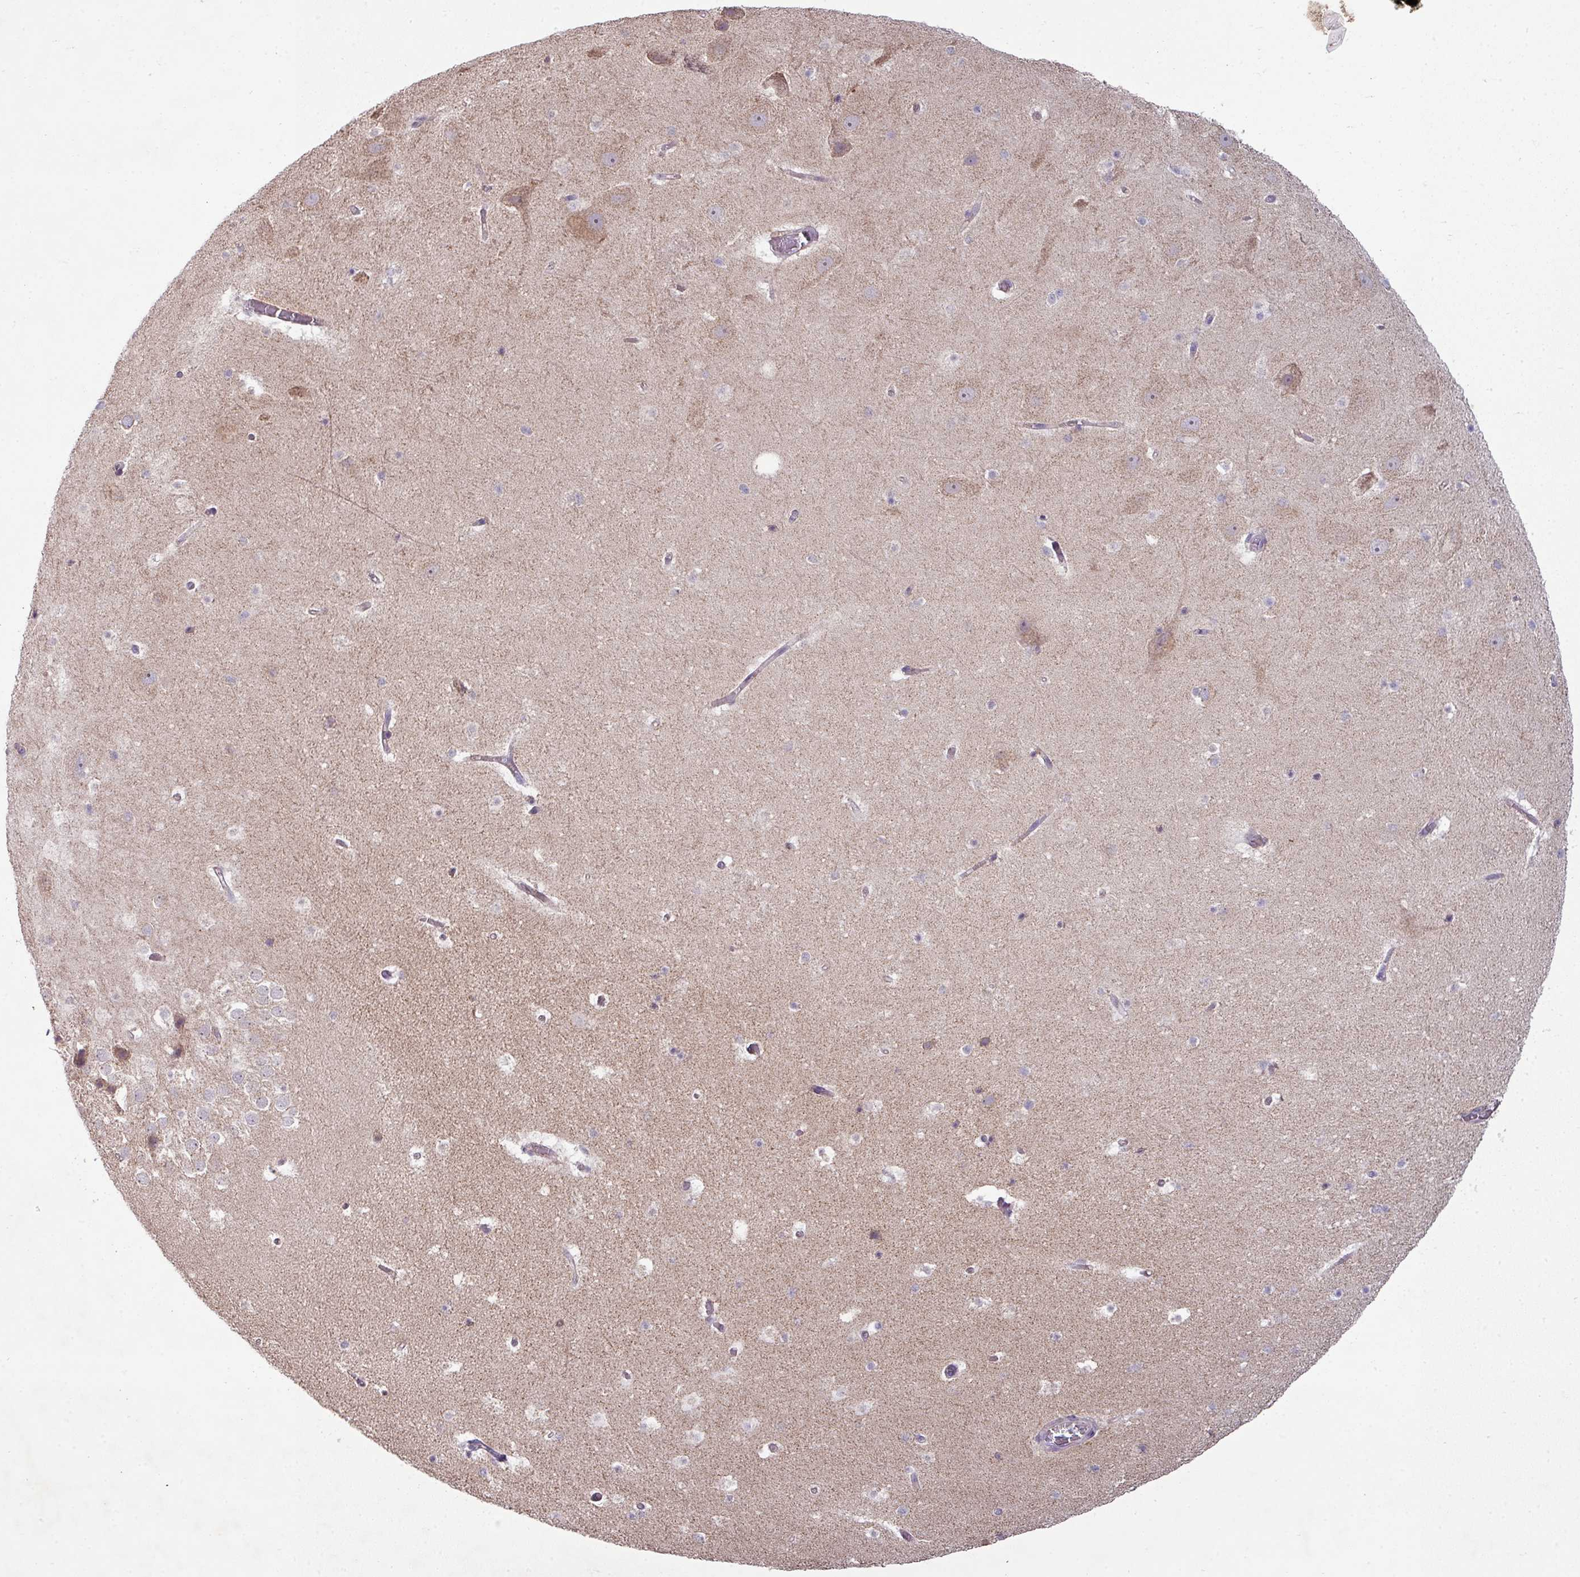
{"staining": {"intensity": "negative", "quantity": "none", "location": "none"}, "tissue": "hippocampus", "cell_type": "Glial cells", "image_type": "normal", "snomed": [{"axis": "morphology", "description": "Normal tissue, NOS"}, {"axis": "topography", "description": "Hippocampus"}], "caption": "The image reveals no staining of glial cells in unremarkable hippocampus.", "gene": "LRRC9", "patient": {"sex": "male", "age": 37}}